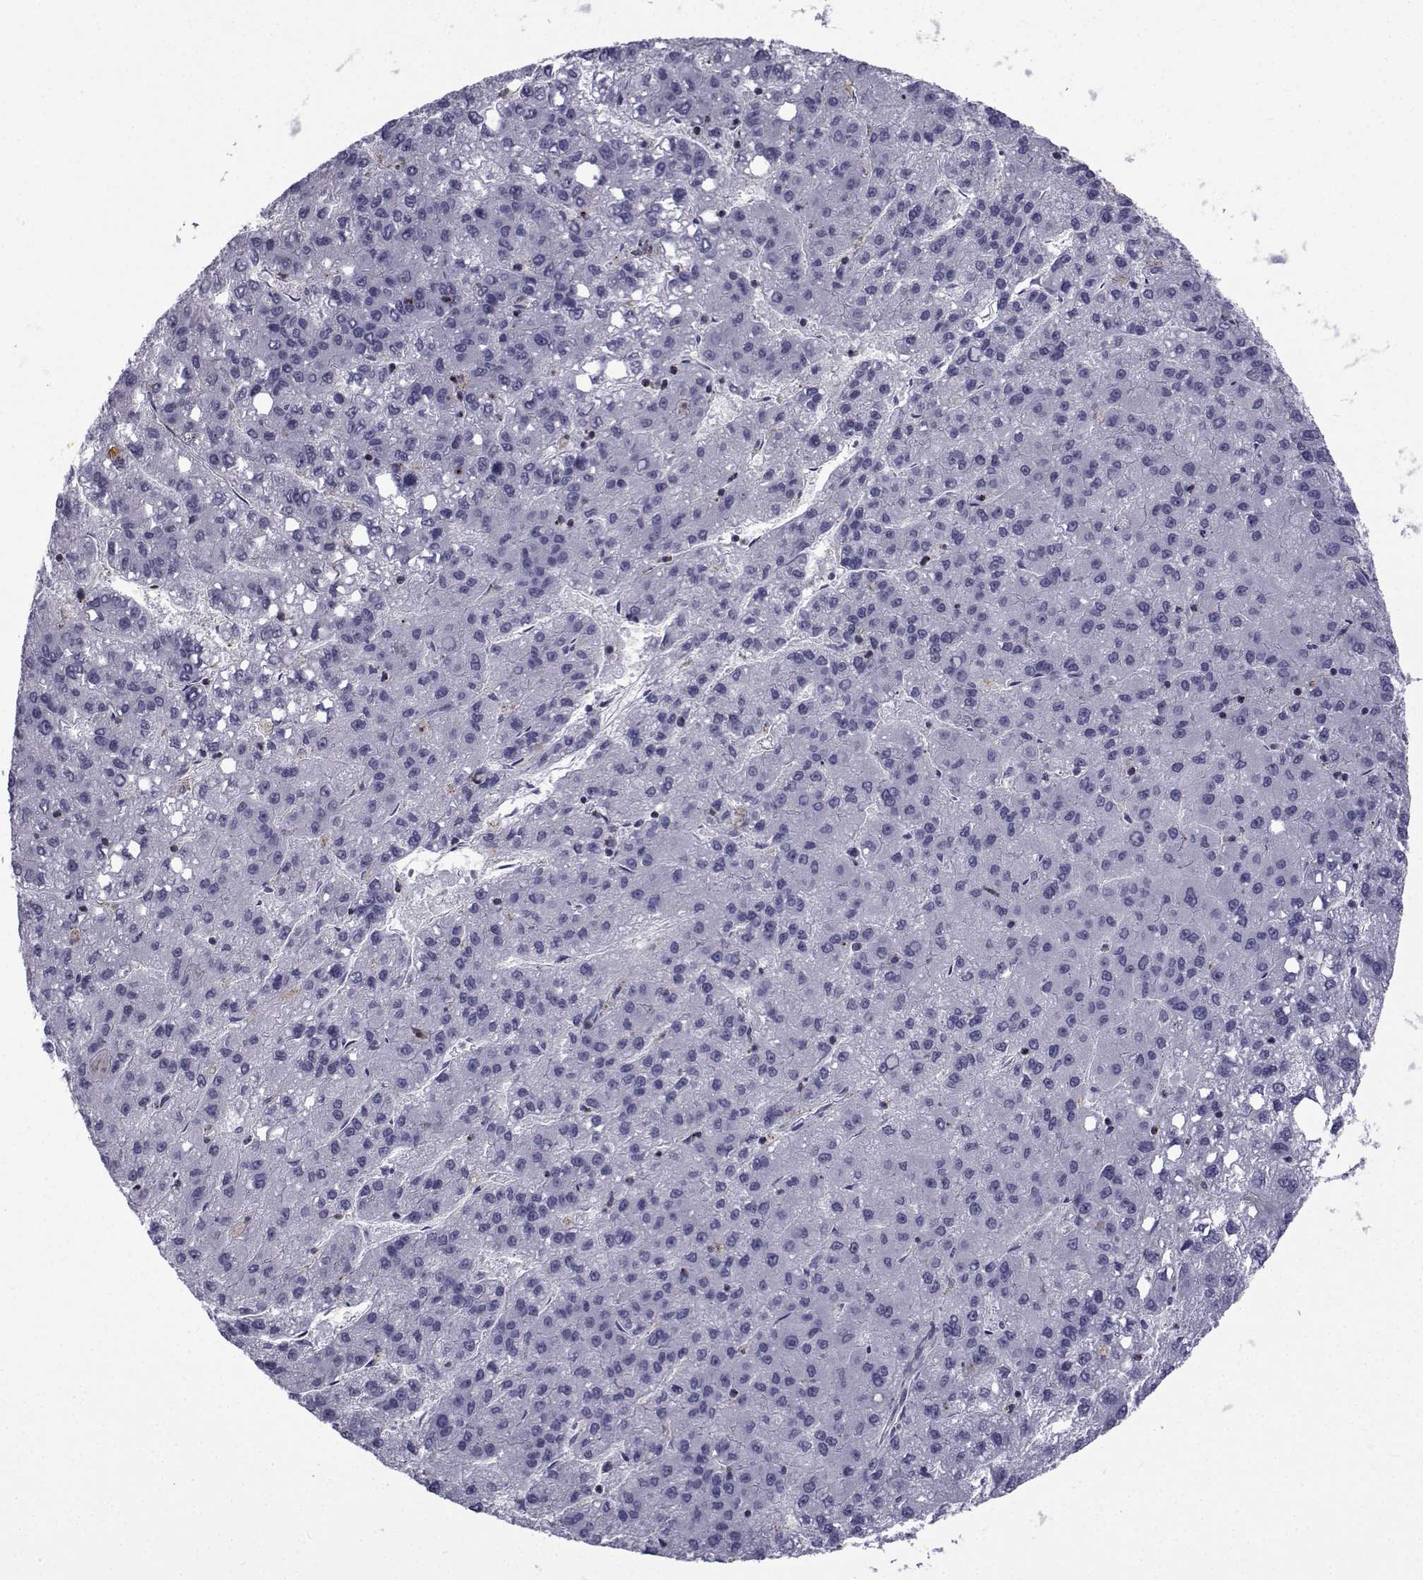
{"staining": {"intensity": "negative", "quantity": "none", "location": "none"}, "tissue": "liver cancer", "cell_type": "Tumor cells", "image_type": "cancer", "snomed": [{"axis": "morphology", "description": "Carcinoma, Hepatocellular, NOS"}, {"axis": "topography", "description": "Liver"}], "caption": "Liver hepatocellular carcinoma was stained to show a protein in brown. There is no significant staining in tumor cells.", "gene": "PDE6H", "patient": {"sex": "female", "age": 82}}